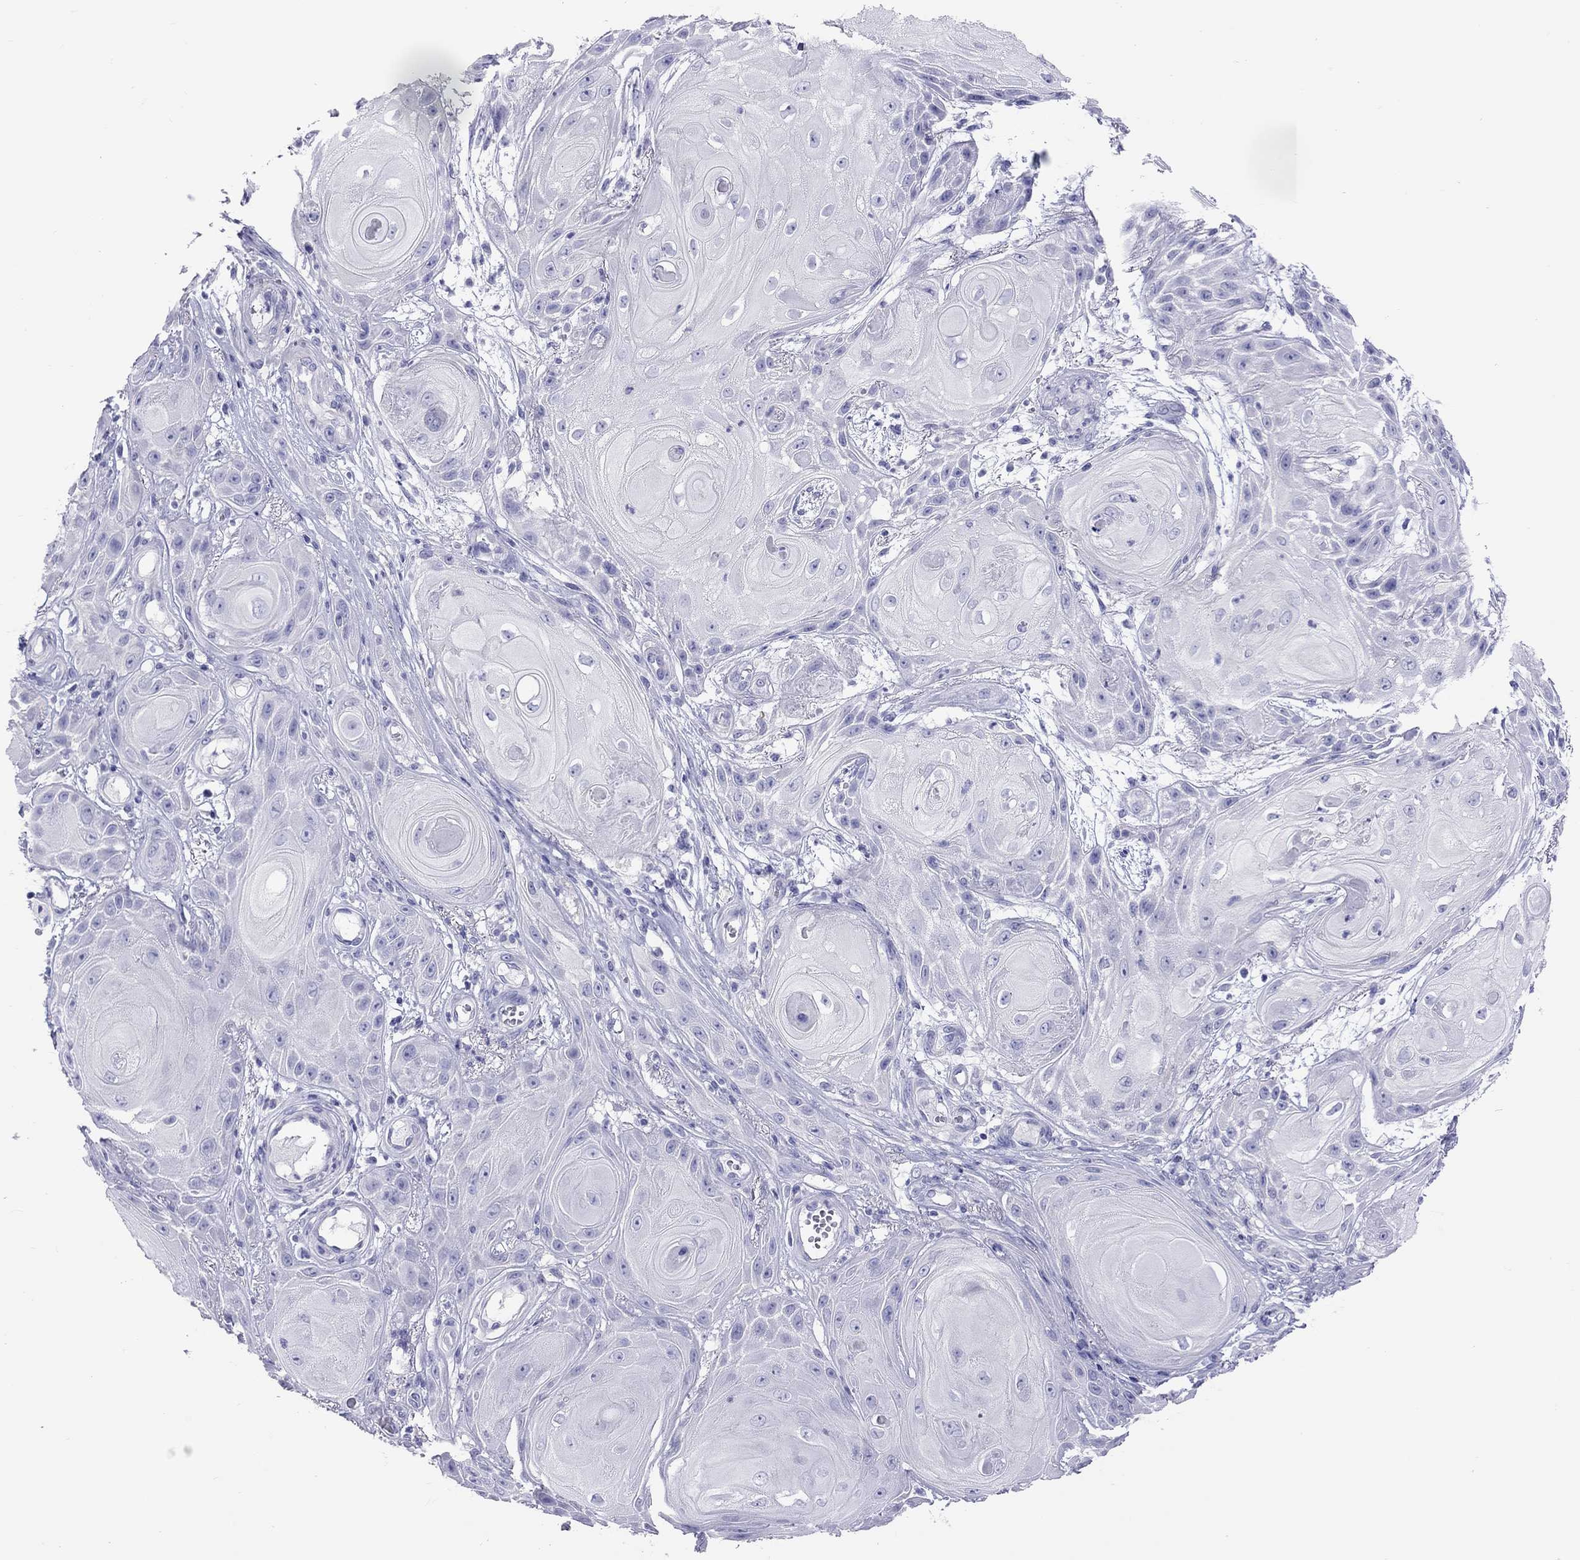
{"staining": {"intensity": "negative", "quantity": "none", "location": "none"}, "tissue": "skin cancer", "cell_type": "Tumor cells", "image_type": "cancer", "snomed": [{"axis": "morphology", "description": "Squamous cell carcinoma, NOS"}, {"axis": "topography", "description": "Skin"}], "caption": "There is no significant positivity in tumor cells of skin cancer.", "gene": "PSMB11", "patient": {"sex": "male", "age": 62}}